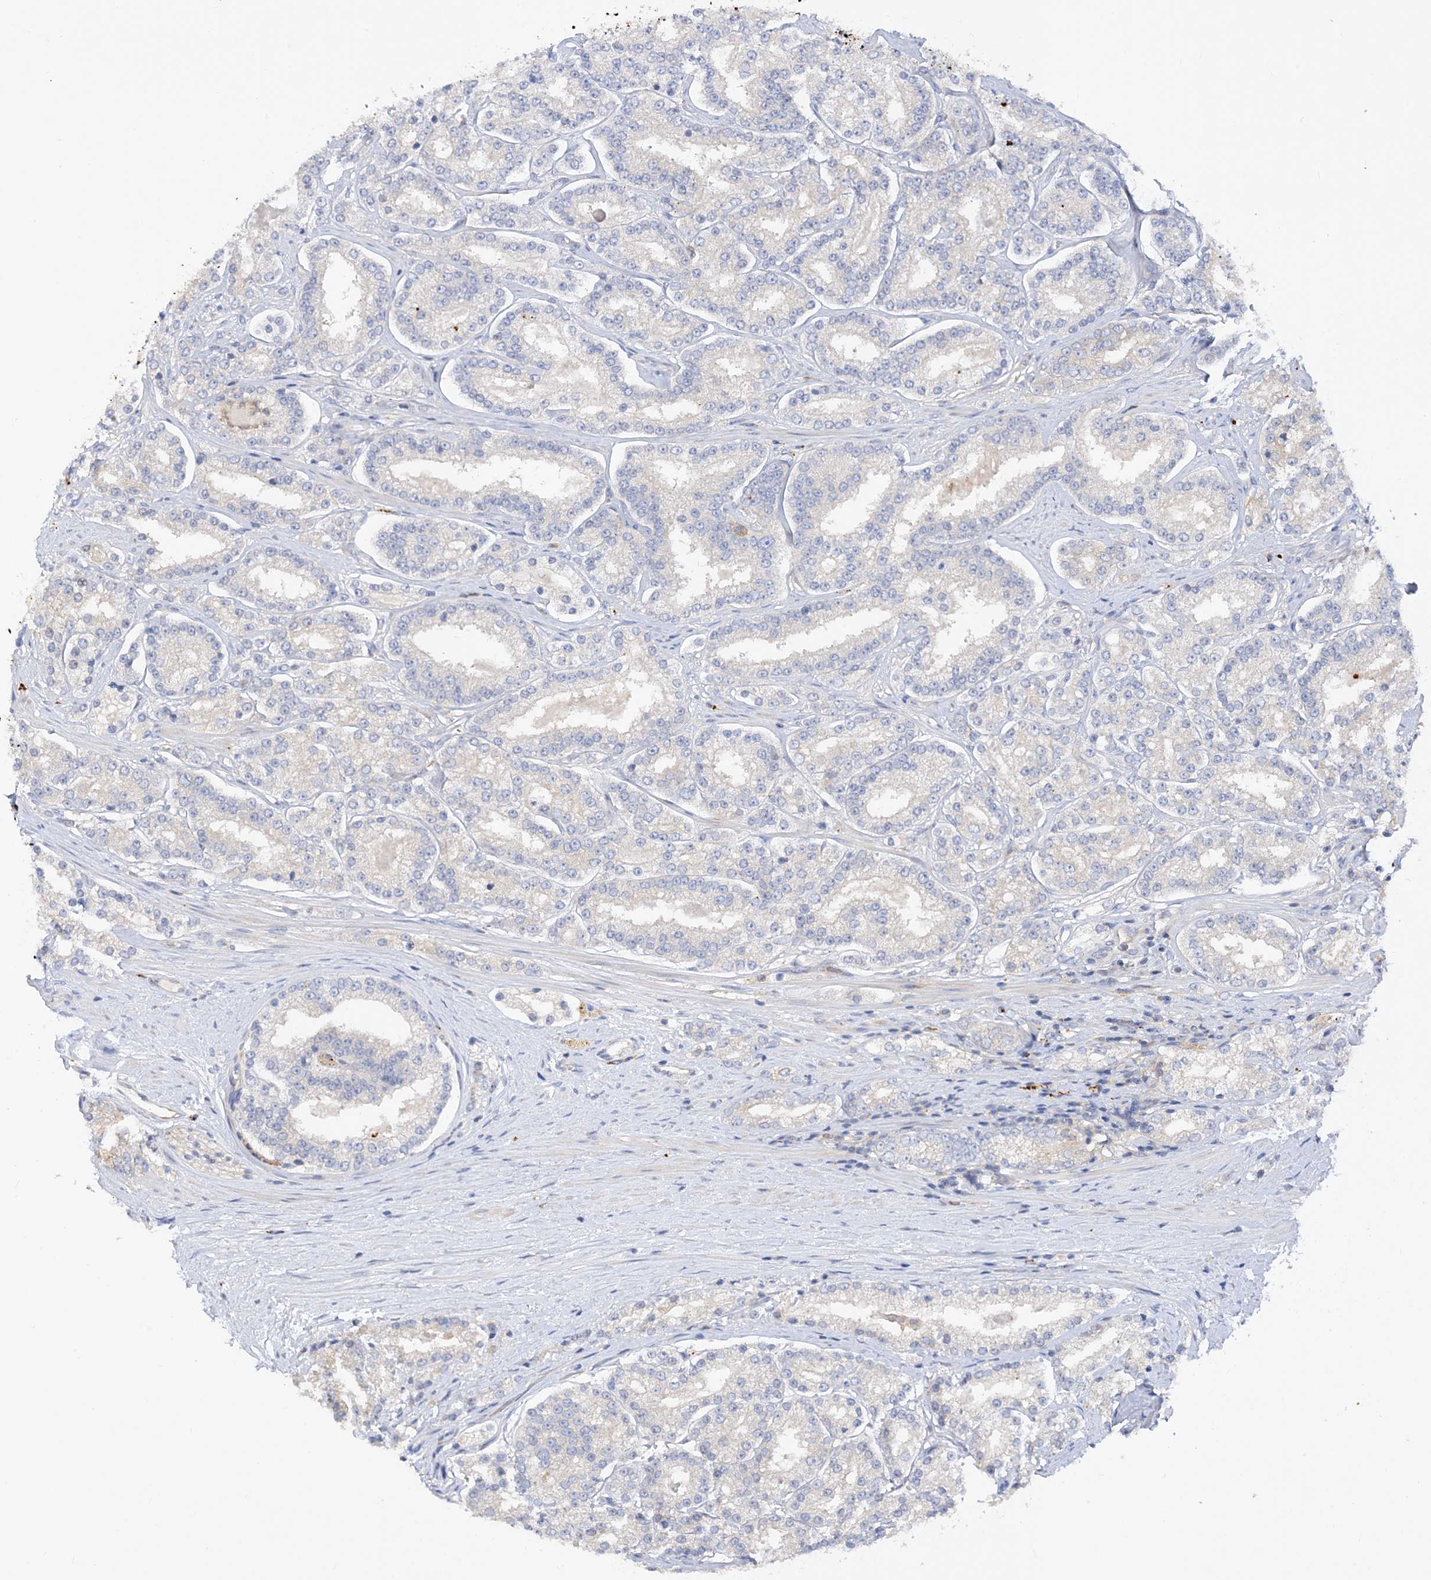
{"staining": {"intensity": "negative", "quantity": "none", "location": "none"}, "tissue": "prostate cancer", "cell_type": "Tumor cells", "image_type": "cancer", "snomed": [{"axis": "morphology", "description": "Normal tissue, NOS"}, {"axis": "morphology", "description": "Adenocarcinoma, High grade"}, {"axis": "topography", "description": "Prostate"}], "caption": "Prostate cancer (high-grade adenocarcinoma) was stained to show a protein in brown. There is no significant staining in tumor cells.", "gene": "ARV1", "patient": {"sex": "male", "age": 83}}